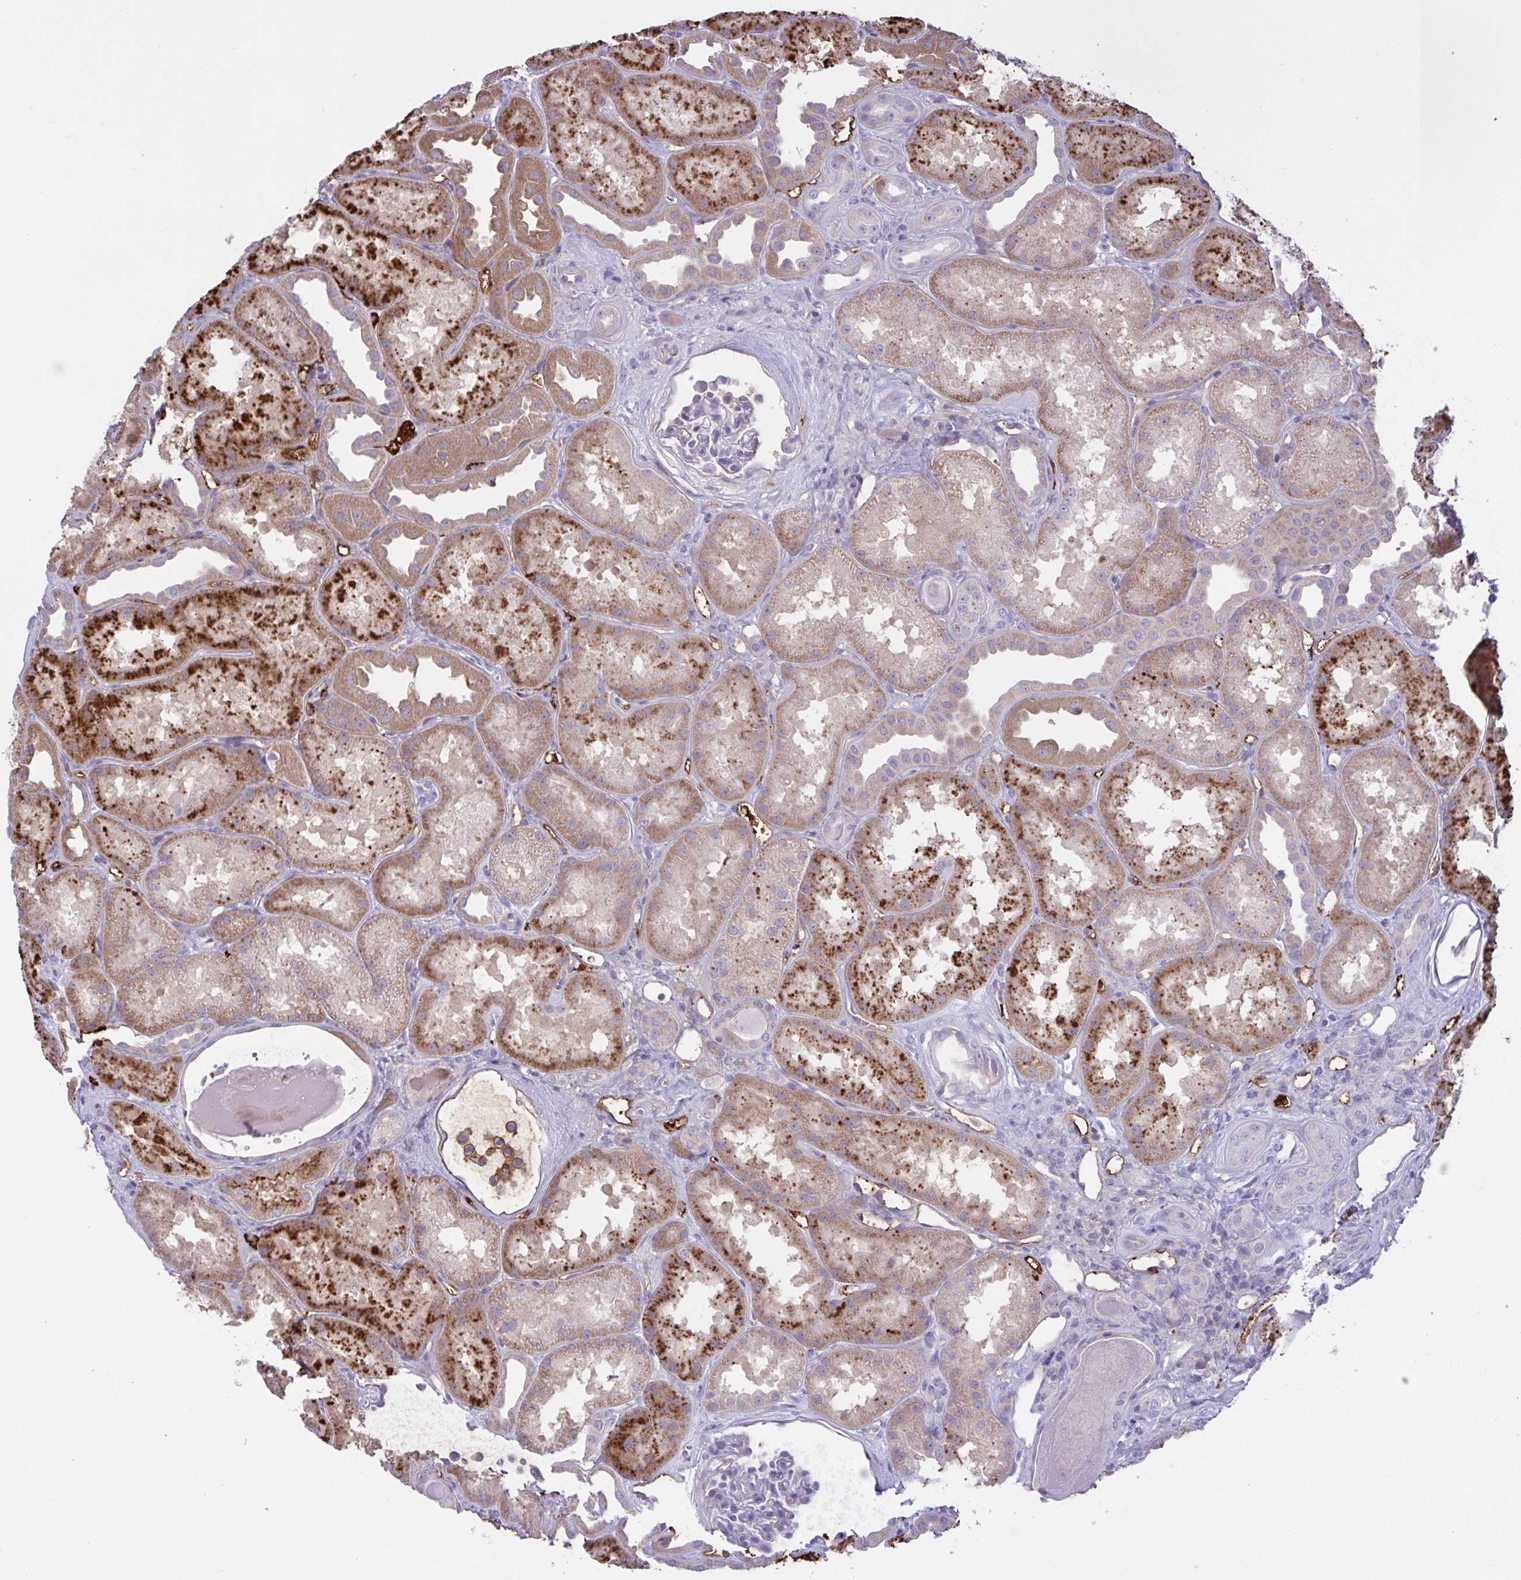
{"staining": {"intensity": "moderate", "quantity": "<25%", "location": "cytoplasmic/membranous"}, "tissue": "kidney", "cell_type": "Cells in glomeruli", "image_type": "normal", "snomed": [{"axis": "morphology", "description": "Normal tissue, NOS"}, {"axis": "topography", "description": "Kidney"}], "caption": "IHC staining of benign kidney, which shows low levels of moderate cytoplasmic/membranous positivity in approximately <25% of cells in glomeruli indicating moderate cytoplasmic/membranous protein positivity. The staining was performed using DAB (brown) for protein detection and nuclei were counterstained in hematoxylin (blue).", "gene": "IL1R1", "patient": {"sex": "male", "age": 61}}